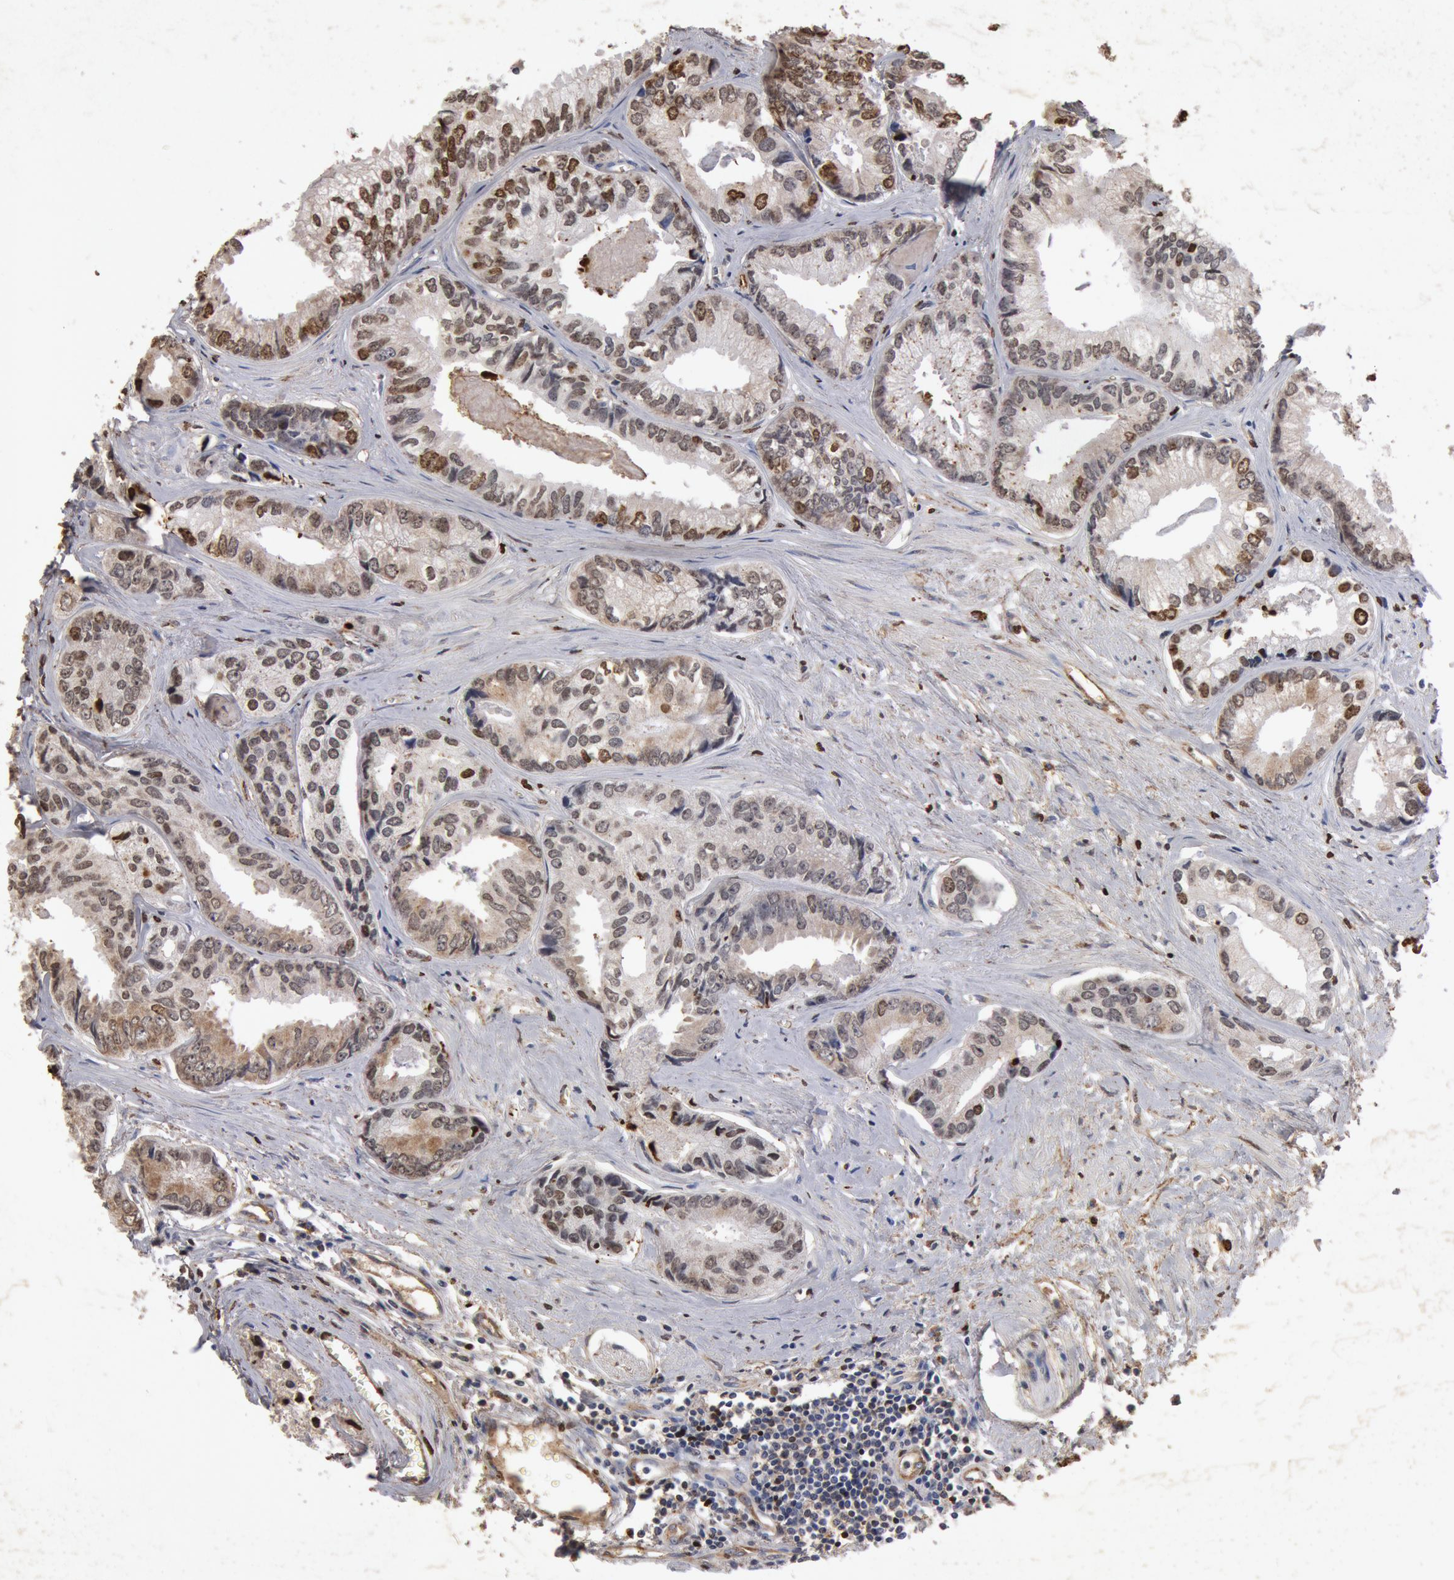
{"staining": {"intensity": "strong", "quantity": "25%-75%", "location": "nuclear"}, "tissue": "prostate cancer", "cell_type": "Tumor cells", "image_type": "cancer", "snomed": [{"axis": "morphology", "description": "Adenocarcinoma, High grade"}, {"axis": "topography", "description": "Prostate"}], "caption": "Approximately 25%-75% of tumor cells in prostate cancer (adenocarcinoma (high-grade)) exhibit strong nuclear protein positivity as visualized by brown immunohistochemical staining.", "gene": "FOXA2", "patient": {"sex": "male", "age": 56}}